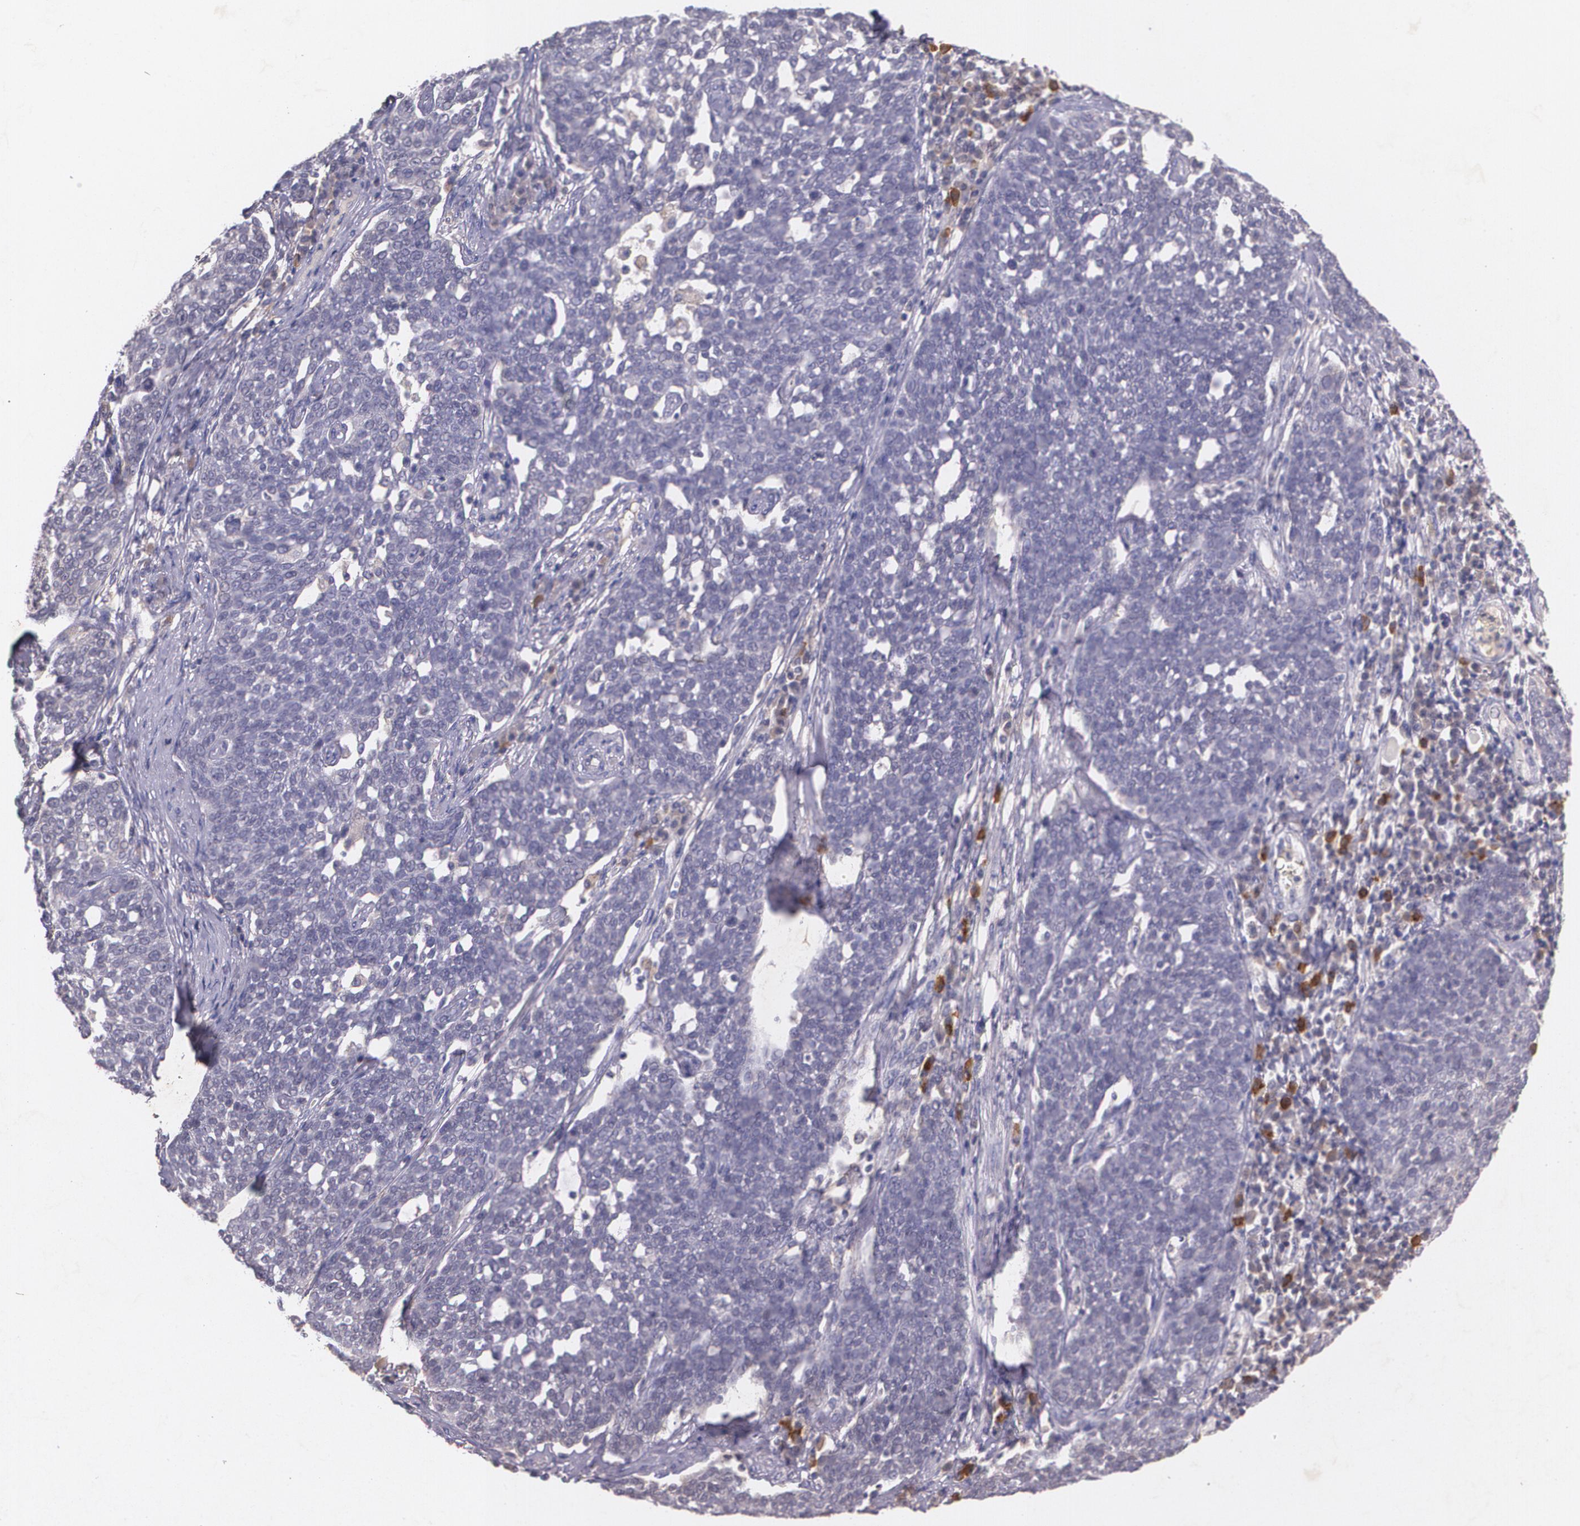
{"staining": {"intensity": "negative", "quantity": "none", "location": "none"}, "tissue": "cervical cancer", "cell_type": "Tumor cells", "image_type": "cancer", "snomed": [{"axis": "morphology", "description": "Squamous cell carcinoma, NOS"}, {"axis": "topography", "description": "Cervix"}], "caption": "Immunohistochemical staining of human cervical cancer (squamous cell carcinoma) displays no significant positivity in tumor cells. The staining was performed using DAB (3,3'-diaminobenzidine) to visualize the protein expression in brown, while the nuclei were stained in blue with hematoxylin (Magnification: 20x).", "gene": "TM4SF1", "patient": {"sex": "female", "age": 34}}